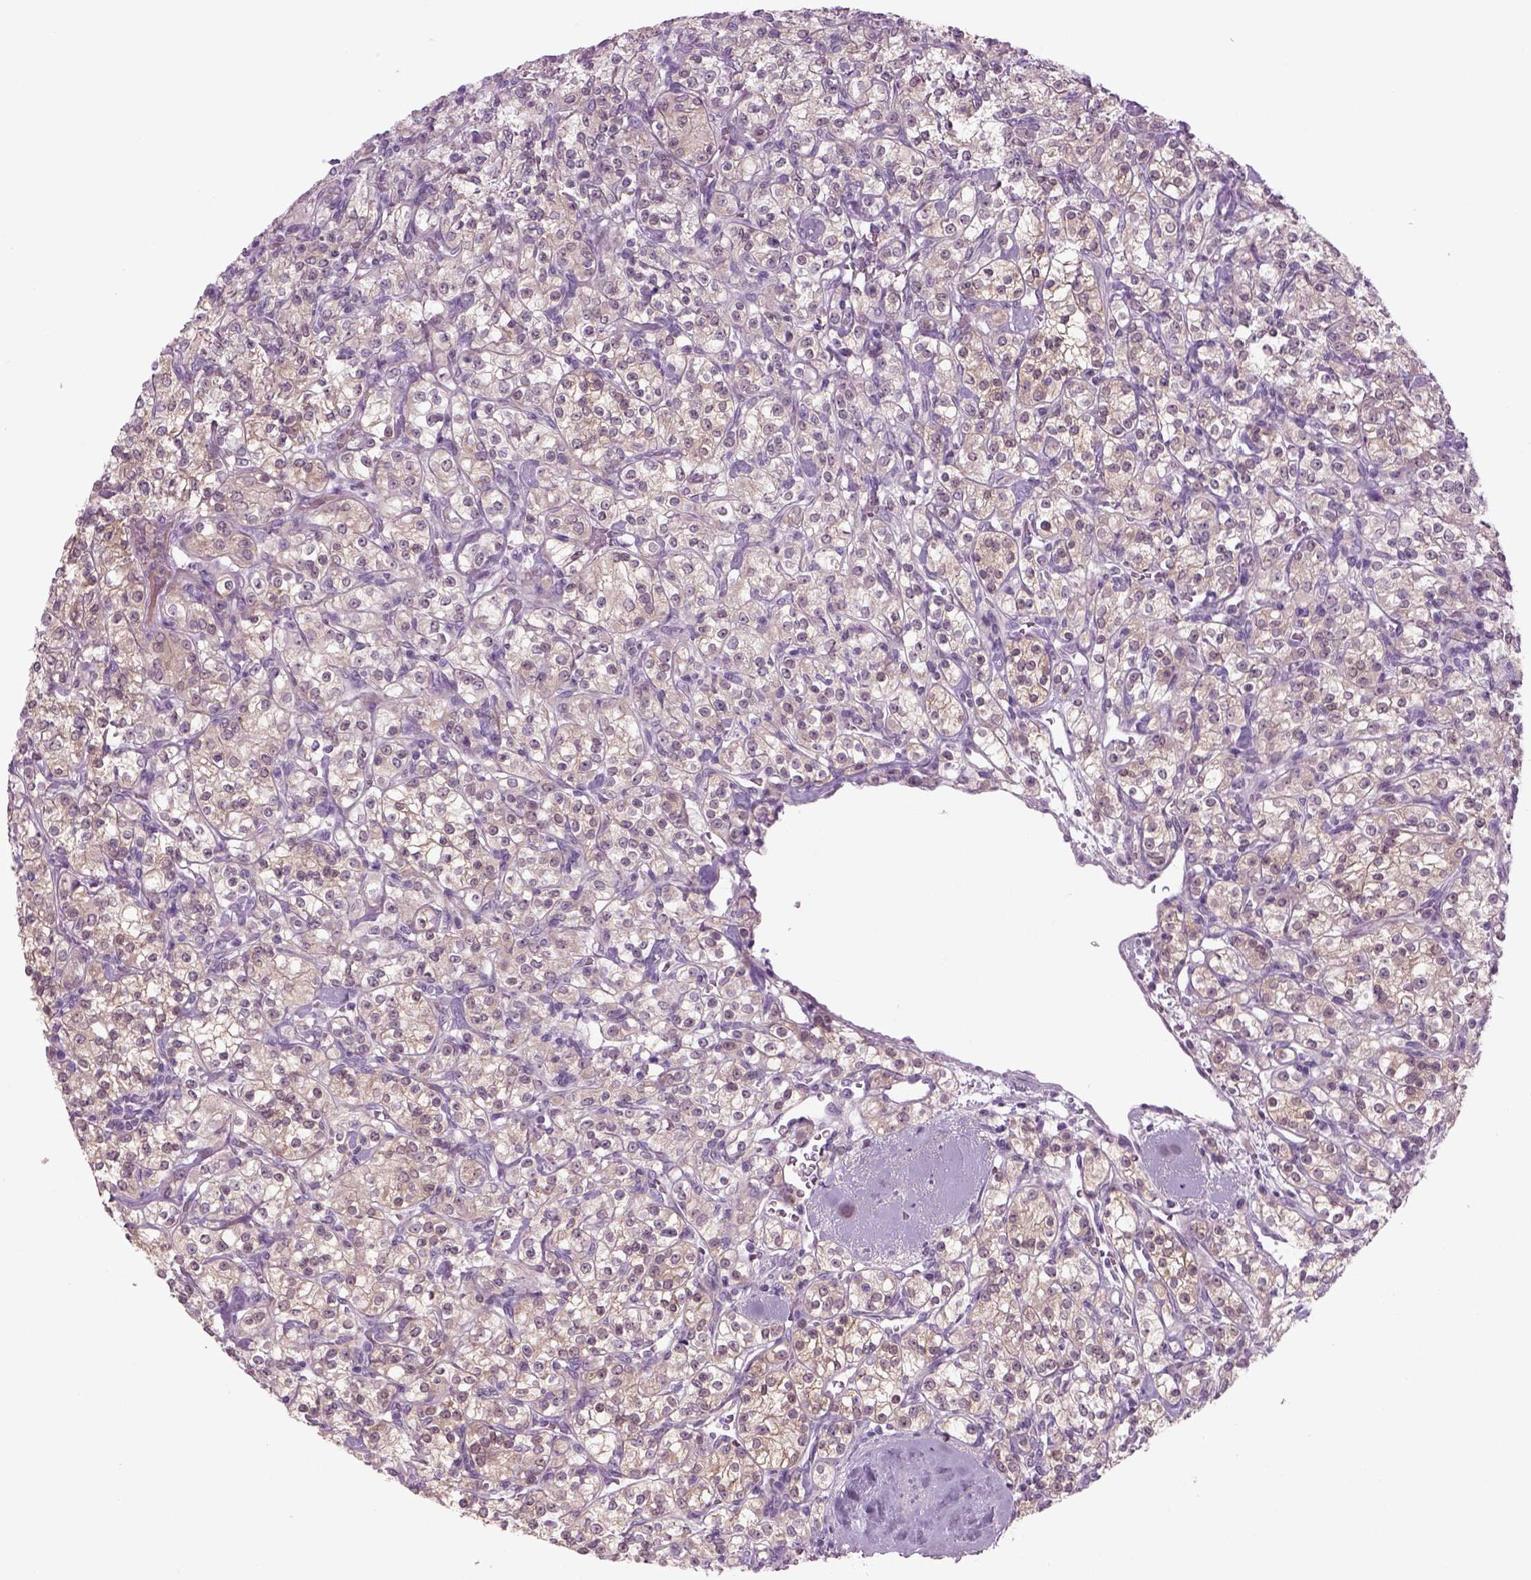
{"staining": {"intensity": "weak", "quantity": "25%-75%", "location": "cytoplasmic/membranous"}, "tissue": "renal cancer", "cell_type": "Tumor cells", "image_type": "cancer", "snomed": [{"axis": "morphology", "description": "Adenocarcinoma, NOS"}, {"axis": "topography", "description": "Kidney"}], "caption": "About 25%-75% of tumor cells in renal cancer display weak cytoplasmic/membranous protein staining as visualized by brown immunohistochemical staining.", "gene": "MDH1B", "patient": {"sex": "male", "age": 77}}